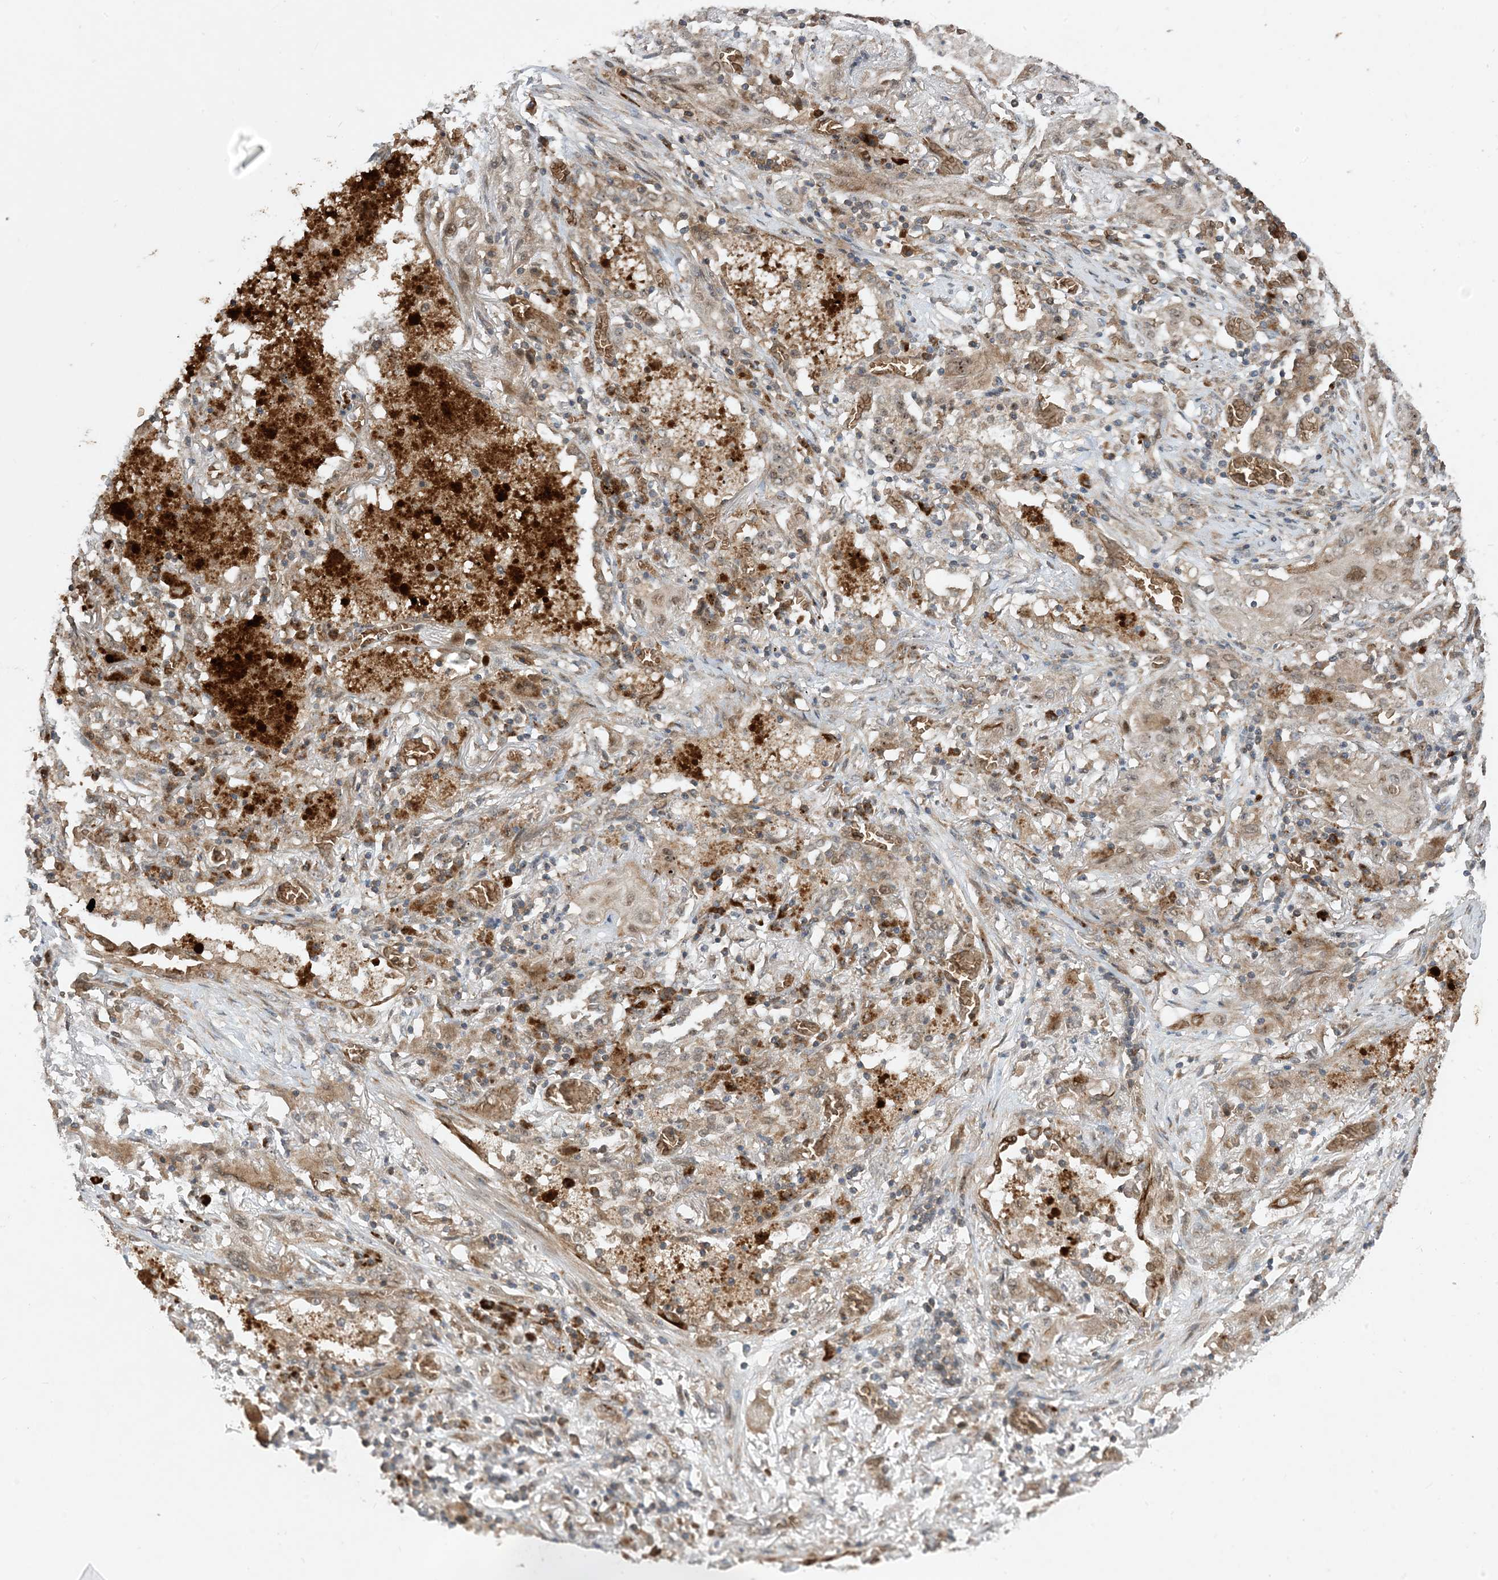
{"staining": {"intensity": "moderate", "quantity": "25%-75%", "location": "cytoplasmic/membranous,nuclear"}, "tissue": "lung cancer", "cell_type": "Tumor cells", "image_type": "cancer", "snomed": [{"axis": "morphology", "description": "Squamous cell carcinoma, NOS"}, {"axis": "topography", "description": "Lung"}], "caption": "Human lung squamous cell carcinoma stained with a protein marker demonstrates moderate staining in tumor cells.", "gene": "PUSL1", "patient": {"sex": "female", "age": 47}}